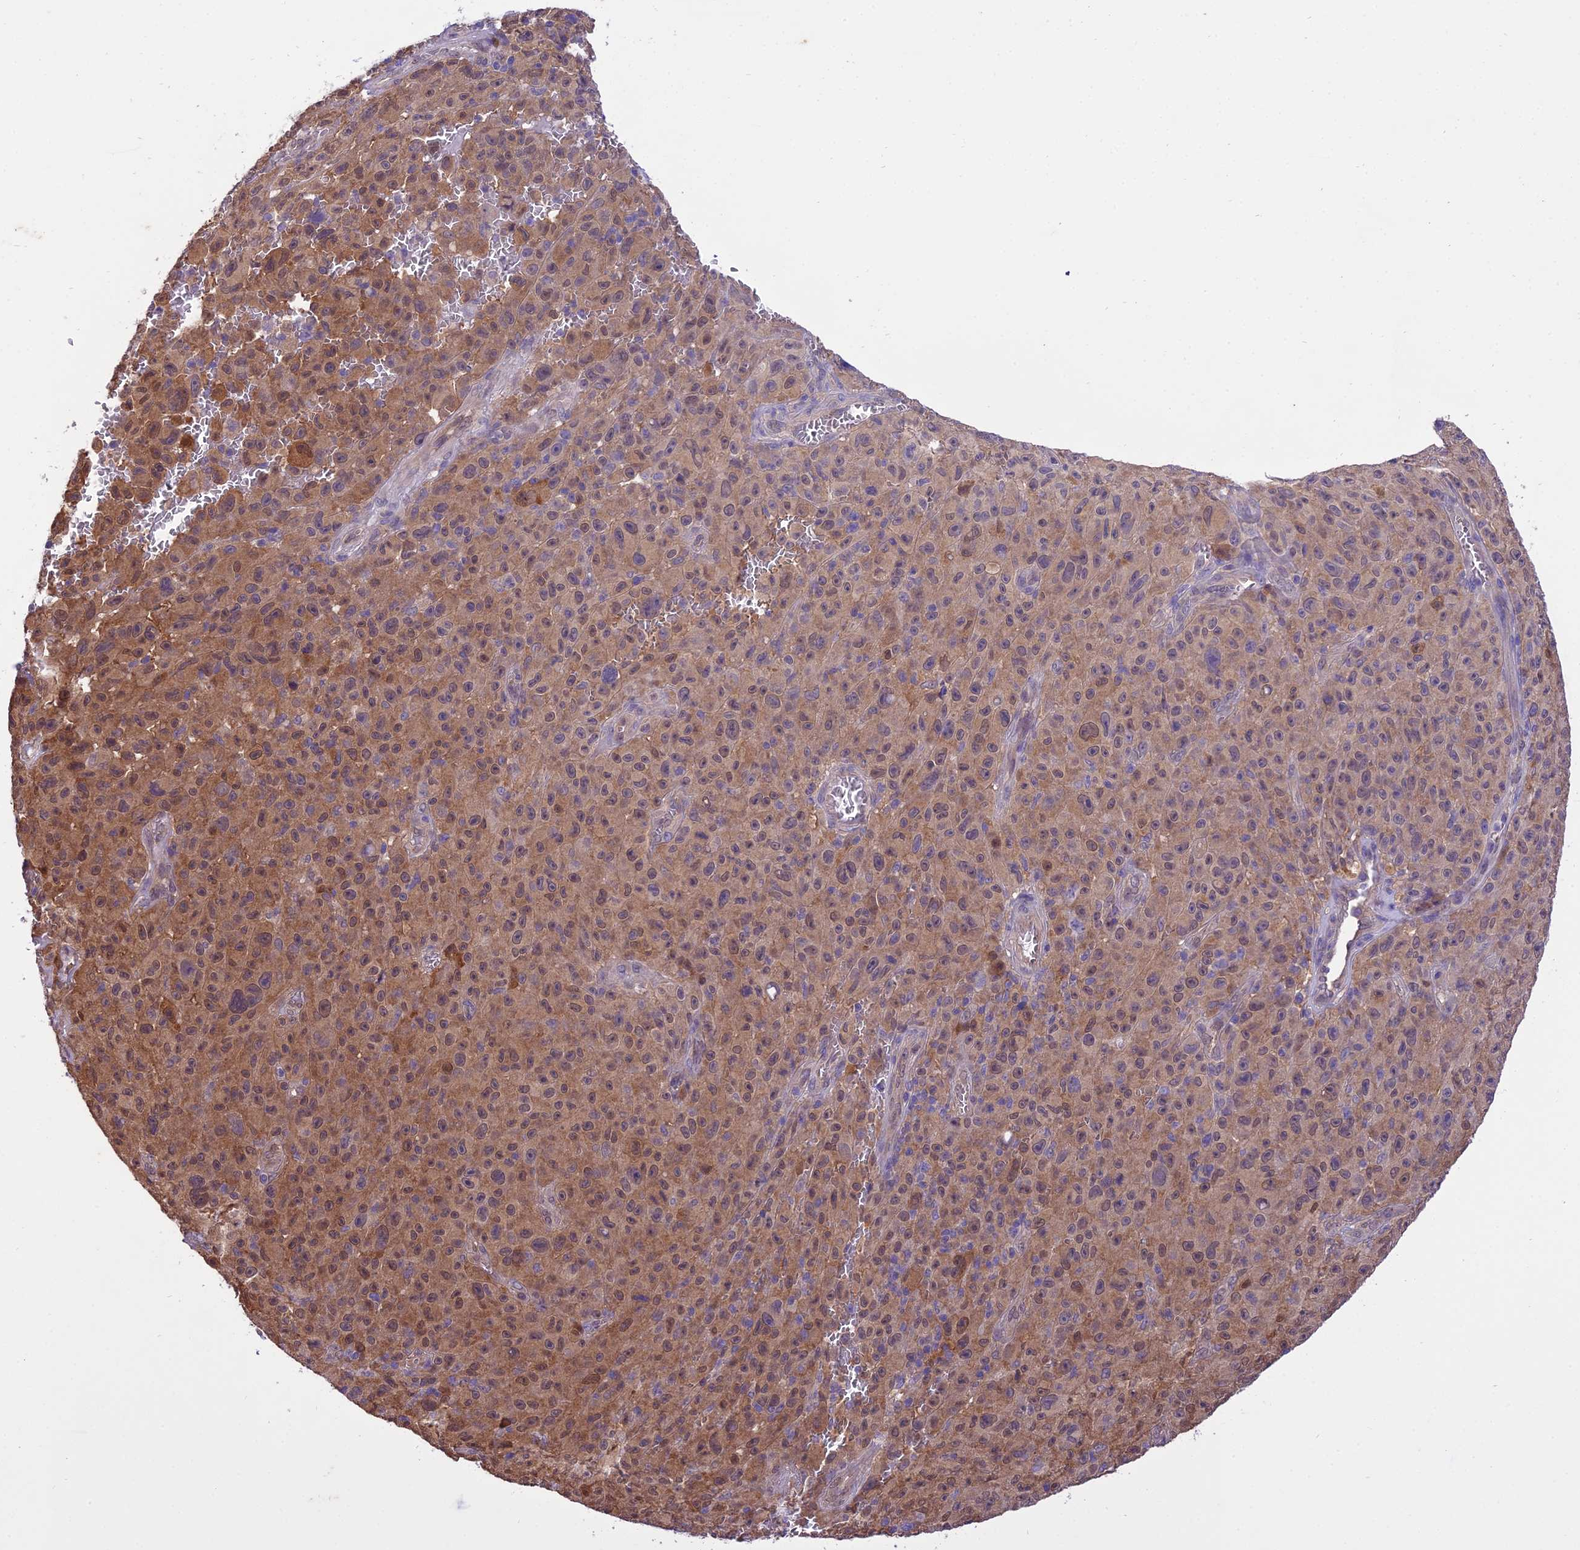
{"staining": {"intensity": "moderate", "quantity": "25%-75%", "location": "cytoplasmic/membranous"}, "tissue": "melanoma", "cell_type": "Tumor cells", "image_type": "cancer", "snomed": [{"axis": "morphology", "description": "Malignant melanoma, NOS"}, {"axis": "topography", "description": "Skin"}], "caption": "DAB immunohistochemical staining of human malignant melanoma displays moderate cytoplasmic/membranous protein expression in about 25%-75% of tumor cells.", "gene": "BORCS6", "patient": {"sex": "female", "age": 82}}